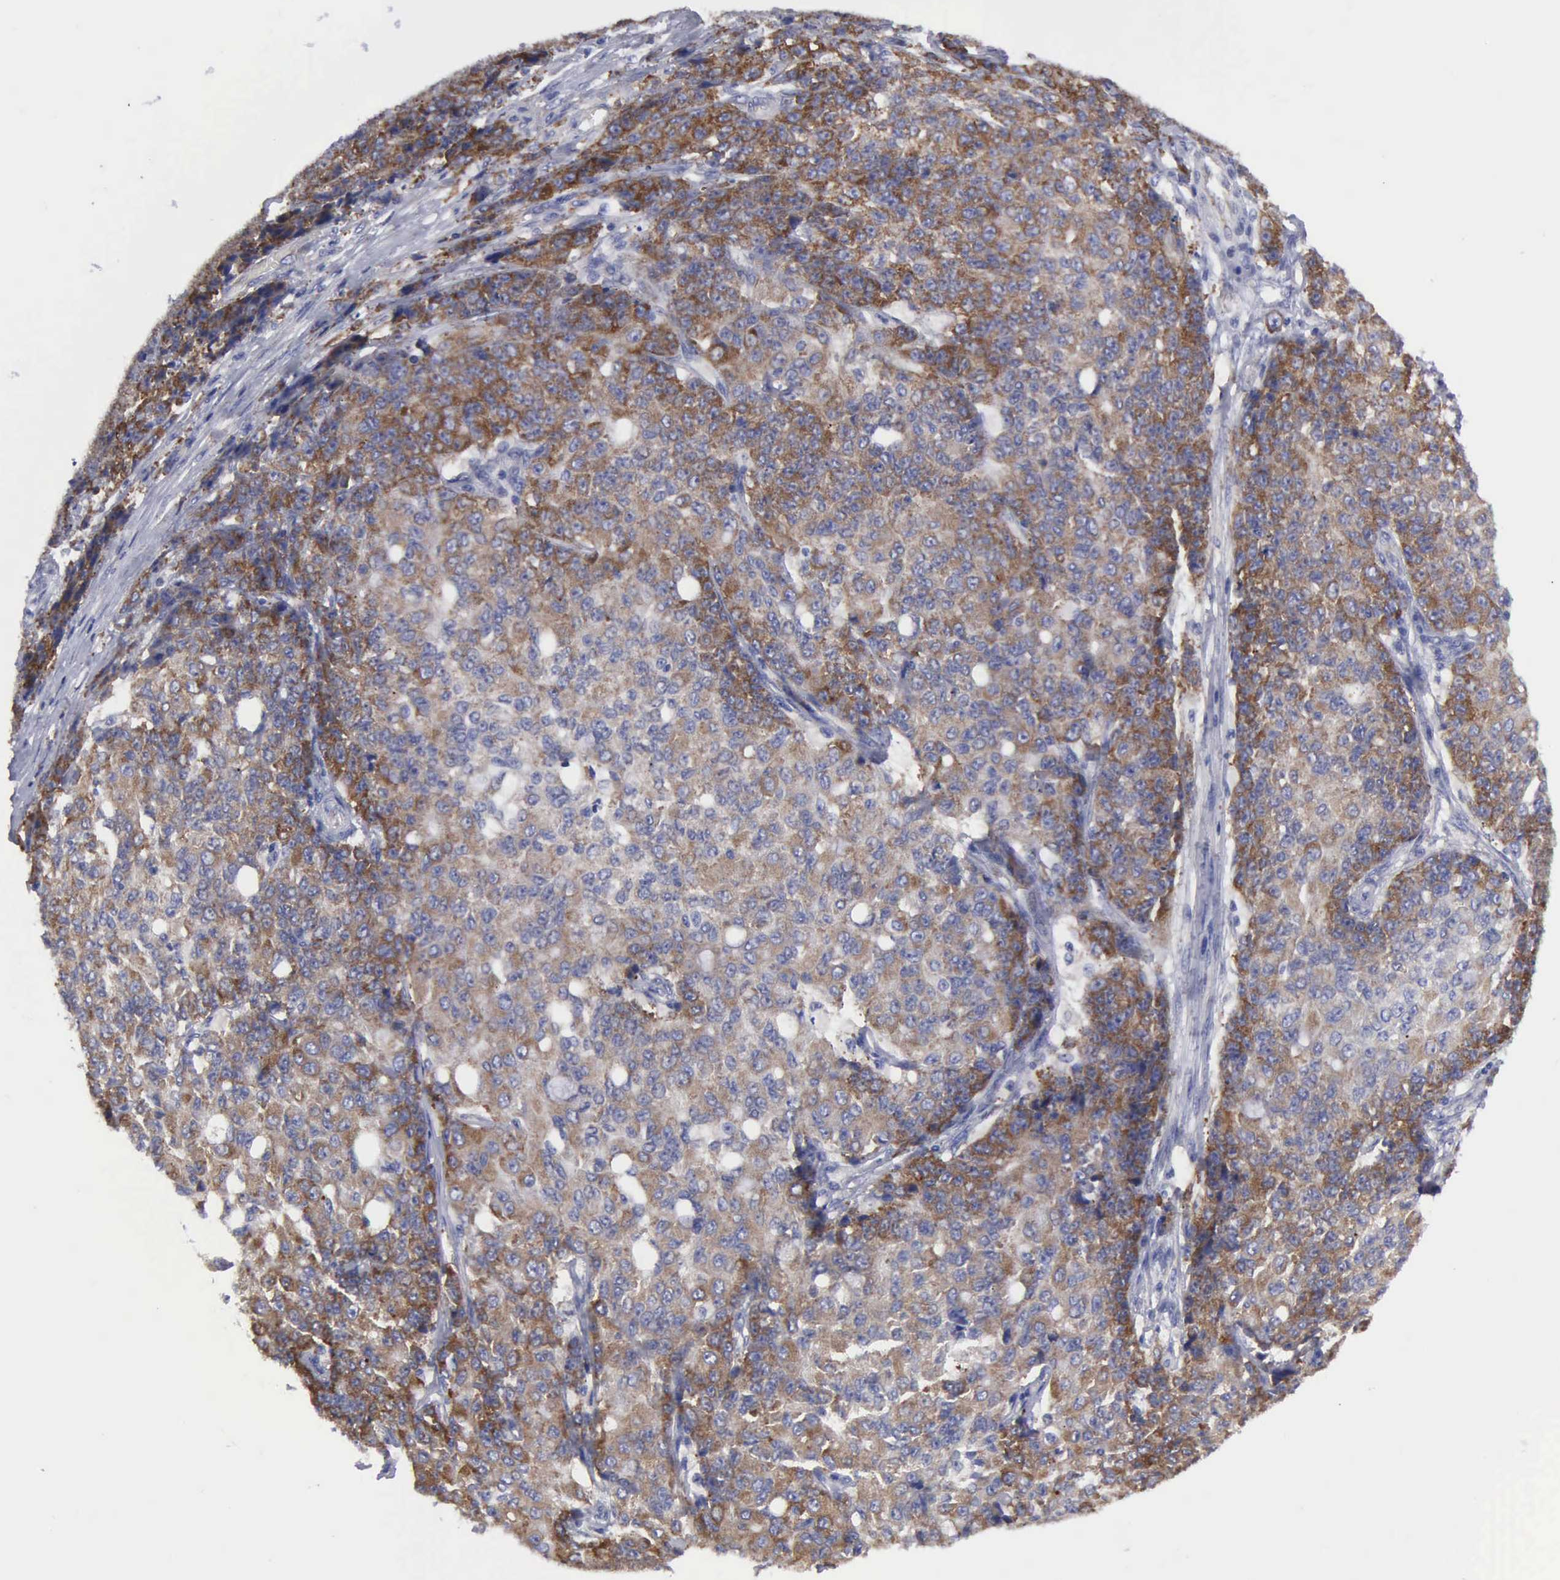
{"staining": {"intensity": "moderate", "quantity": ">75%", "location": "cytoplasmic/membranous"}, "tissue": "ovarian cancer", "cell_type": "Tumor cells", "image_type": "cancer", "snomed": [{"axis": "morphology", "description": "Carcinoma, endometroid"}, {"axis": "topography", "description": "Ovary"}], "caption": "The image shows immunohistochemical staining of endometroid carcinoma (ovarian). There is moderate cytoplasmic/membranous staining is identified in about >75% of tumor cells.", "gene": "TXLNG", "patient": {"sex": "female", "age": 42}}